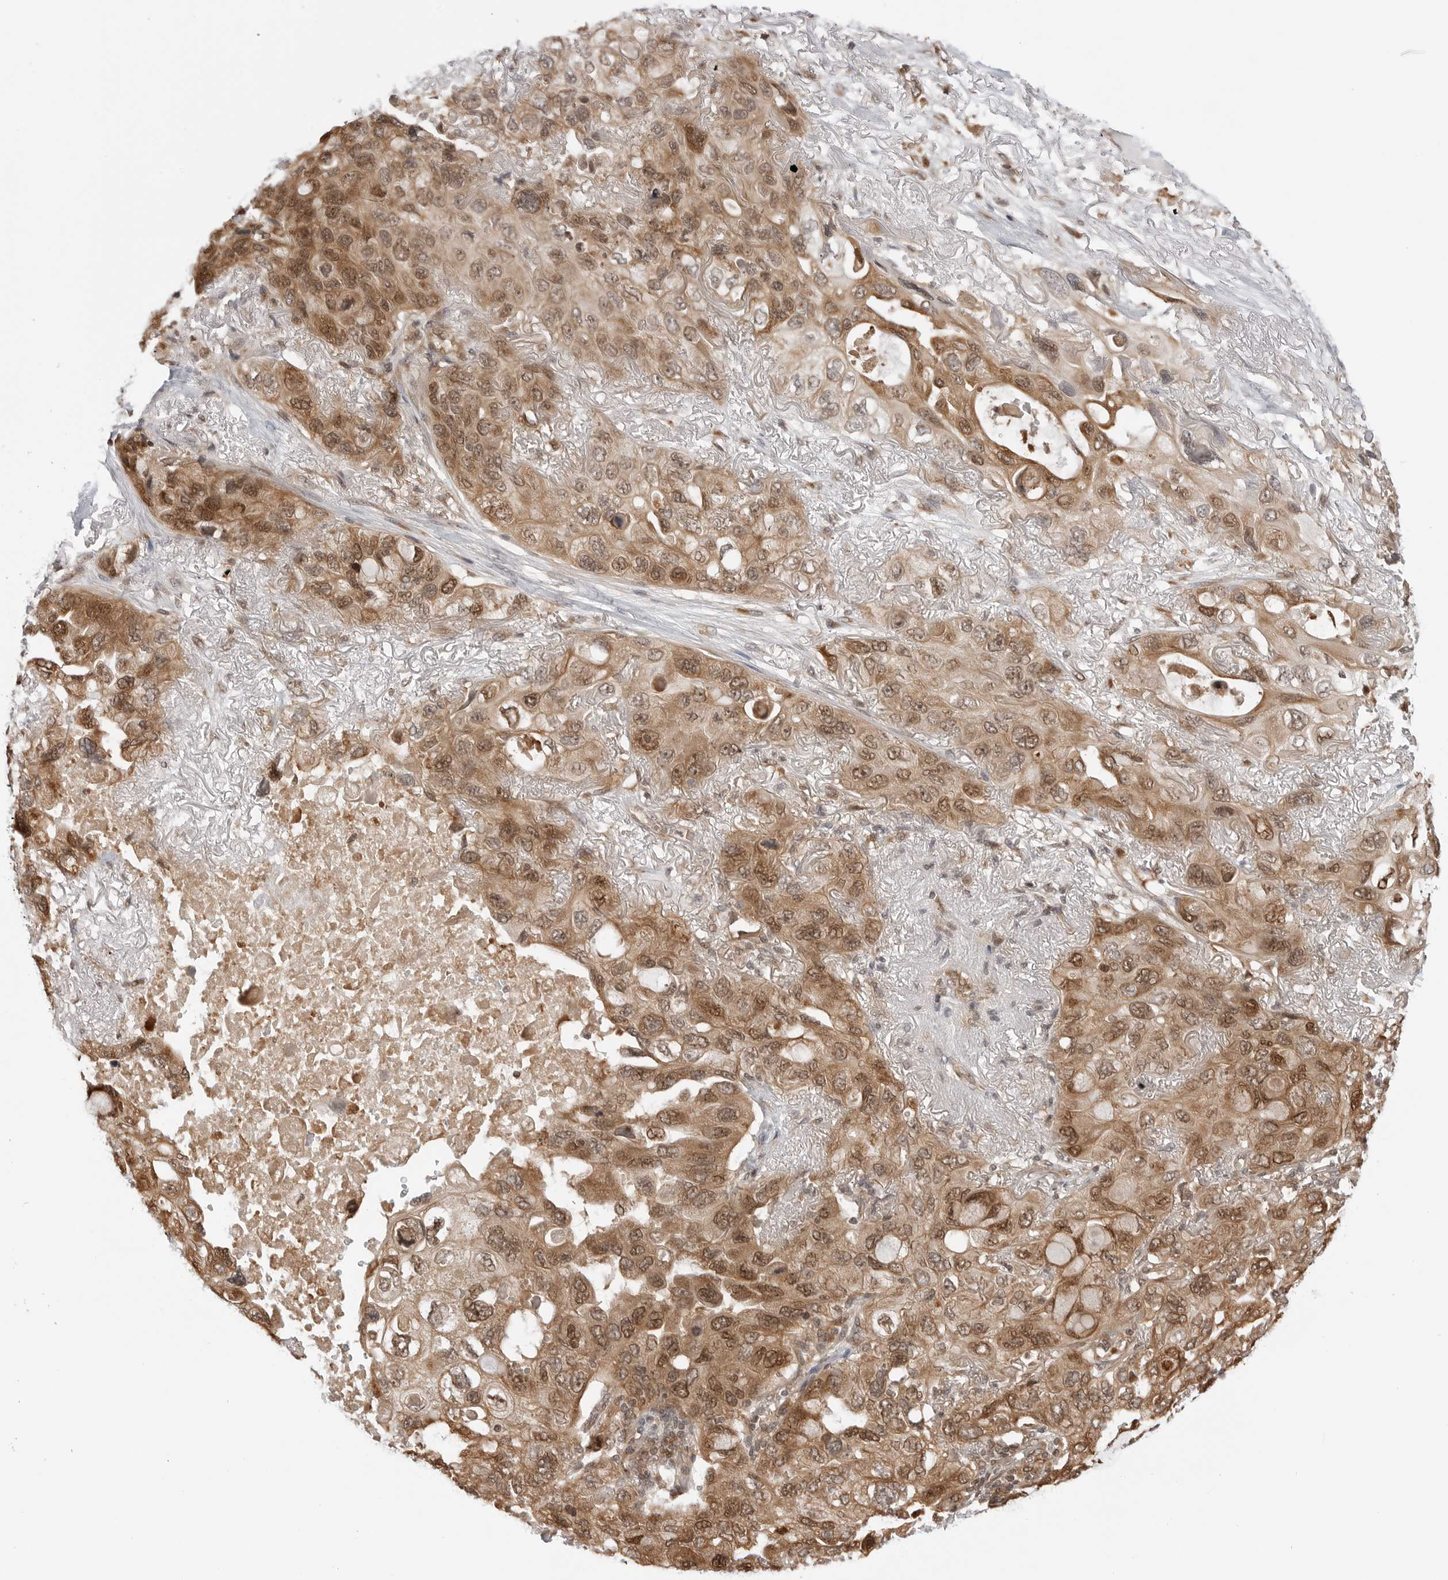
{"staining": {"intensity": "moderate", "quantity": ">75%", "location": "cytoplasmic/membranous,nuclear"}, "tissue": "lung cancer", "cell_type": "Tumor cells", "image_type": "cancer", "snomed": [{"axis": "morphology", "description": "Squamous cell carcinoma, NOS"}, {"axis": "topography", "description": "Lung"}], "caption": "Moderate cytoplasmic/membranous and nuclear positivity for a protein is present in about >75% of tumor cells of lung cancer using immunohistochemistry.", "gene": "TIPRL", "patient": {"sex": "female", "age": 73}}